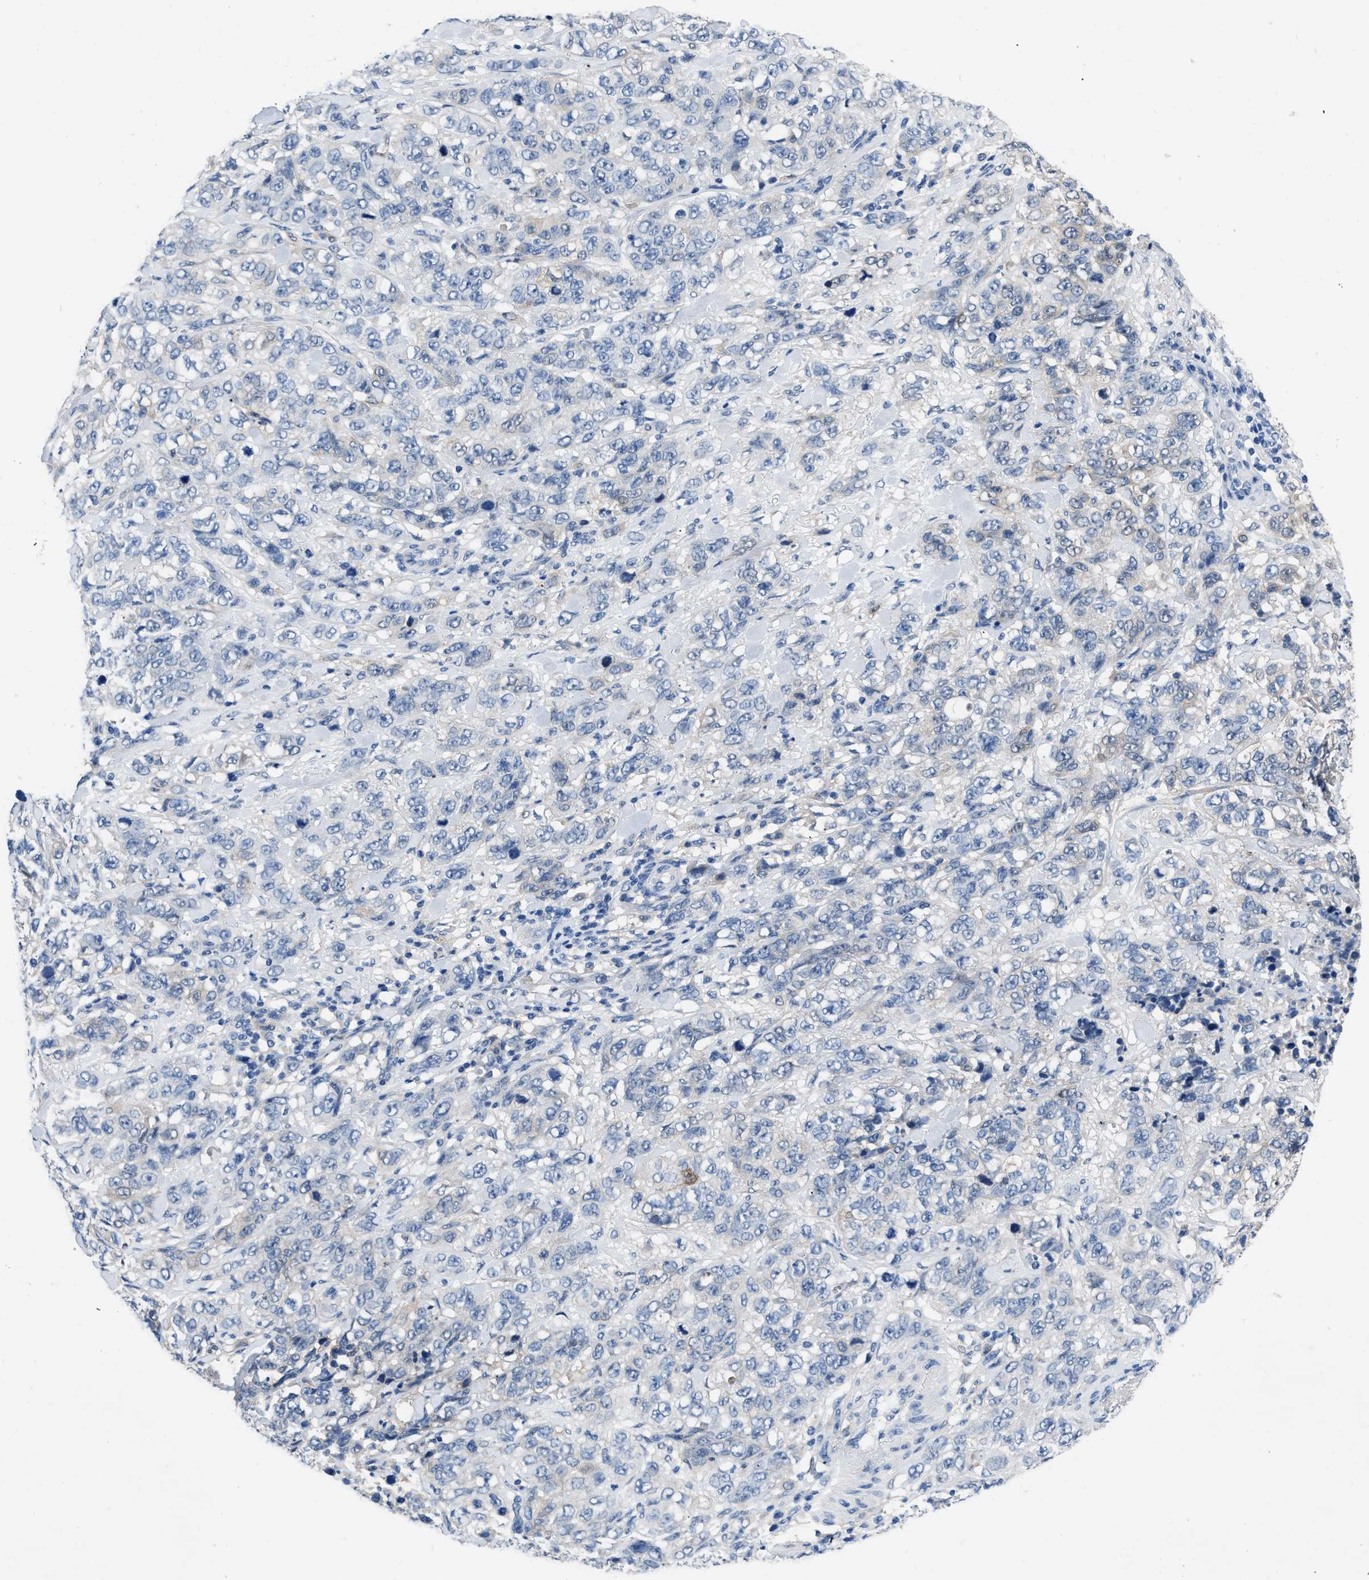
{"staining": {"intensity": "negative", "quantity": "none", "location": "none"}, "tissue": "stomach cancer", "cell_type": "Tumor cells", "image_type": "cancer", "snomed": [{"axis": "morphology", "description": "Adenocarcinoma, NOS"}, {"axis": "topography", "description": "Stomach"}], "caption": "This micrograph is of stomach cancer stained with immunohistochemistry (IHC) to label a protein in brown with the nuclei are counter-stained blue. There is no staining in tumor cells. The staining is performed using DAB (3,3'-diaminobenzidine) brown chromogen with nuclei counter-stained in using hematoxylin.", "gene": "RBP1", "patient": {"sex": "male", "age": 48}}